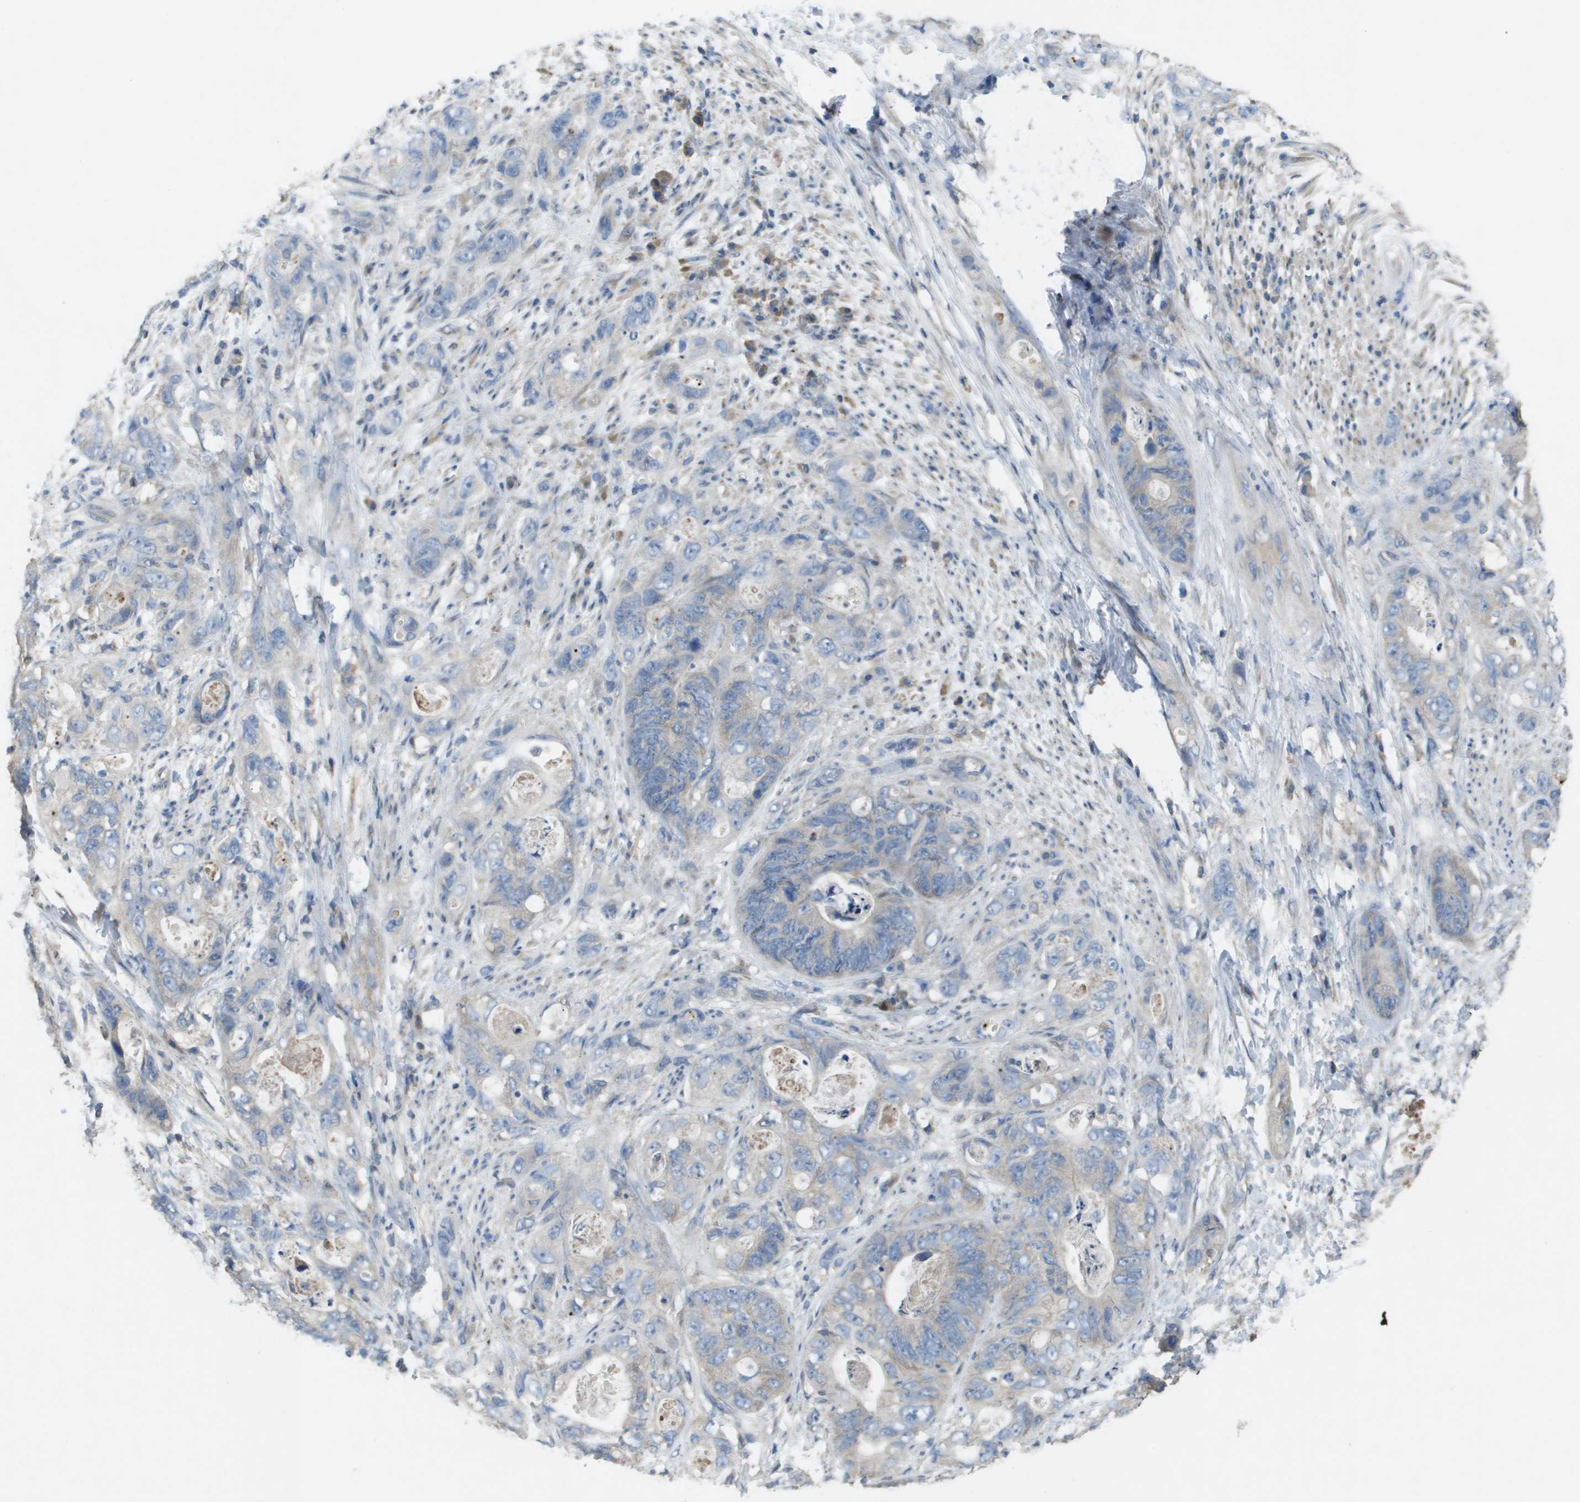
{"staining": {"intensity": "negative", "quantity": "none", "location": "none"}, "tissue": "stomach cancer", "cell_type": "Tumor cells", "image_type": "cancer", "snomed": [{"axis": "morphology", "description": "Adenocarcinoma, NOS"}, {"axis": "topography", "description": "Stomach"}], "caption": "IHC image of neoplastic tissue: stomach cancer (adenocarcinoma) stained with DAB reveals no significant protein positivity in tumor cells.", "gene": "CLCA4", "patient": {"sex": "female", "age": 89}}